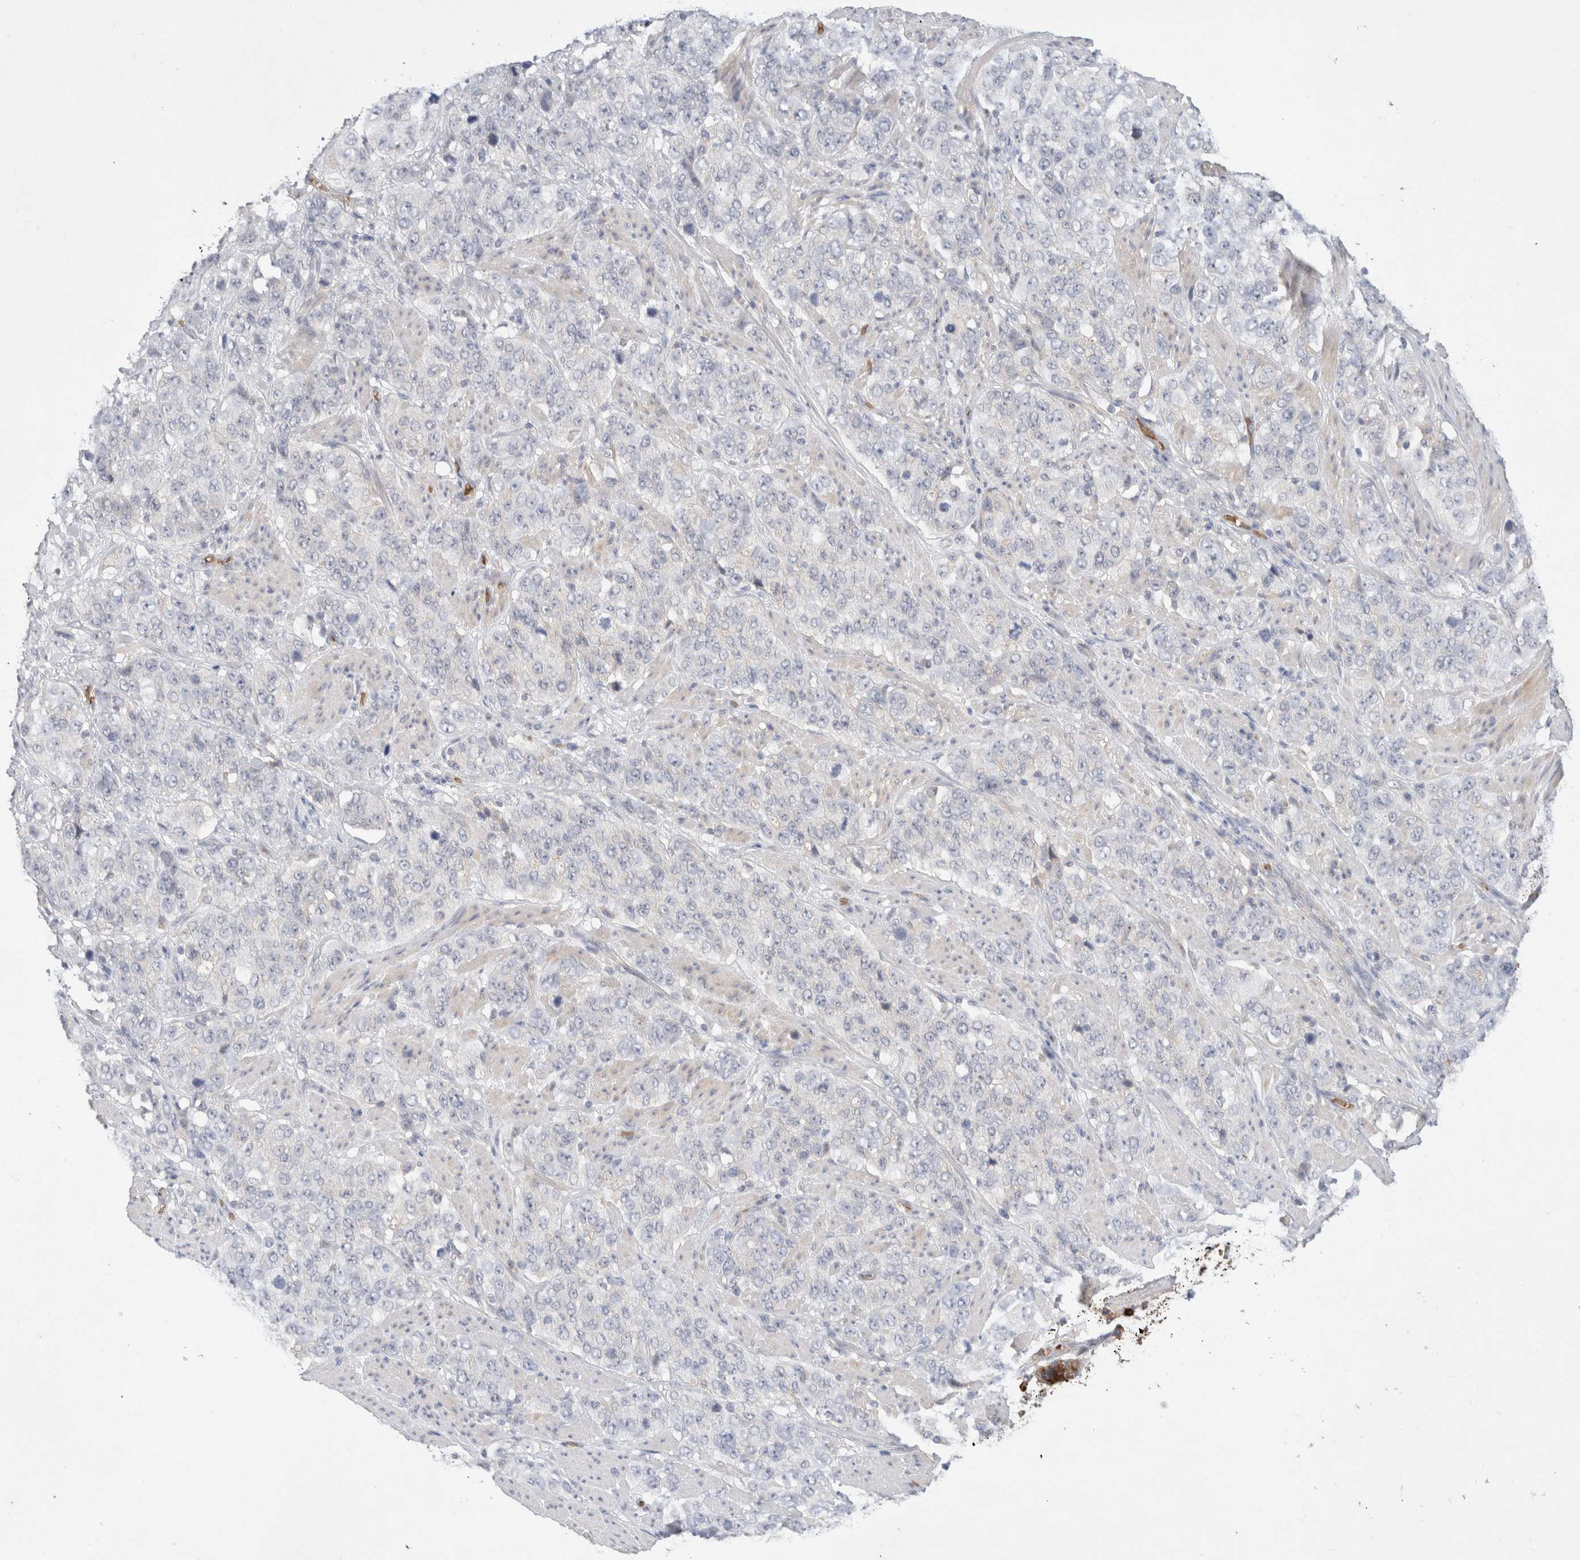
{"staining": {"intensity": "negative", "quantity": "none", "location": "none"}, "tissue": "stomach cancer", "cell_type": "Tumor cells", "image_type": "cancer", "snomed": [{"axis": "morphology", "description": "Adenocarcinoma, NOS"}, {"axis": "topography", "description": "Stomach"}], "caption": "High power microscopy micrograph of an immunohistochemistry (IHC) histopathology image of stomach cancer (adenocarcinoma), revealing no significant staining in tumor cells.", "gene": "MST1", "patient": {"sex": "male", "age": 48}}